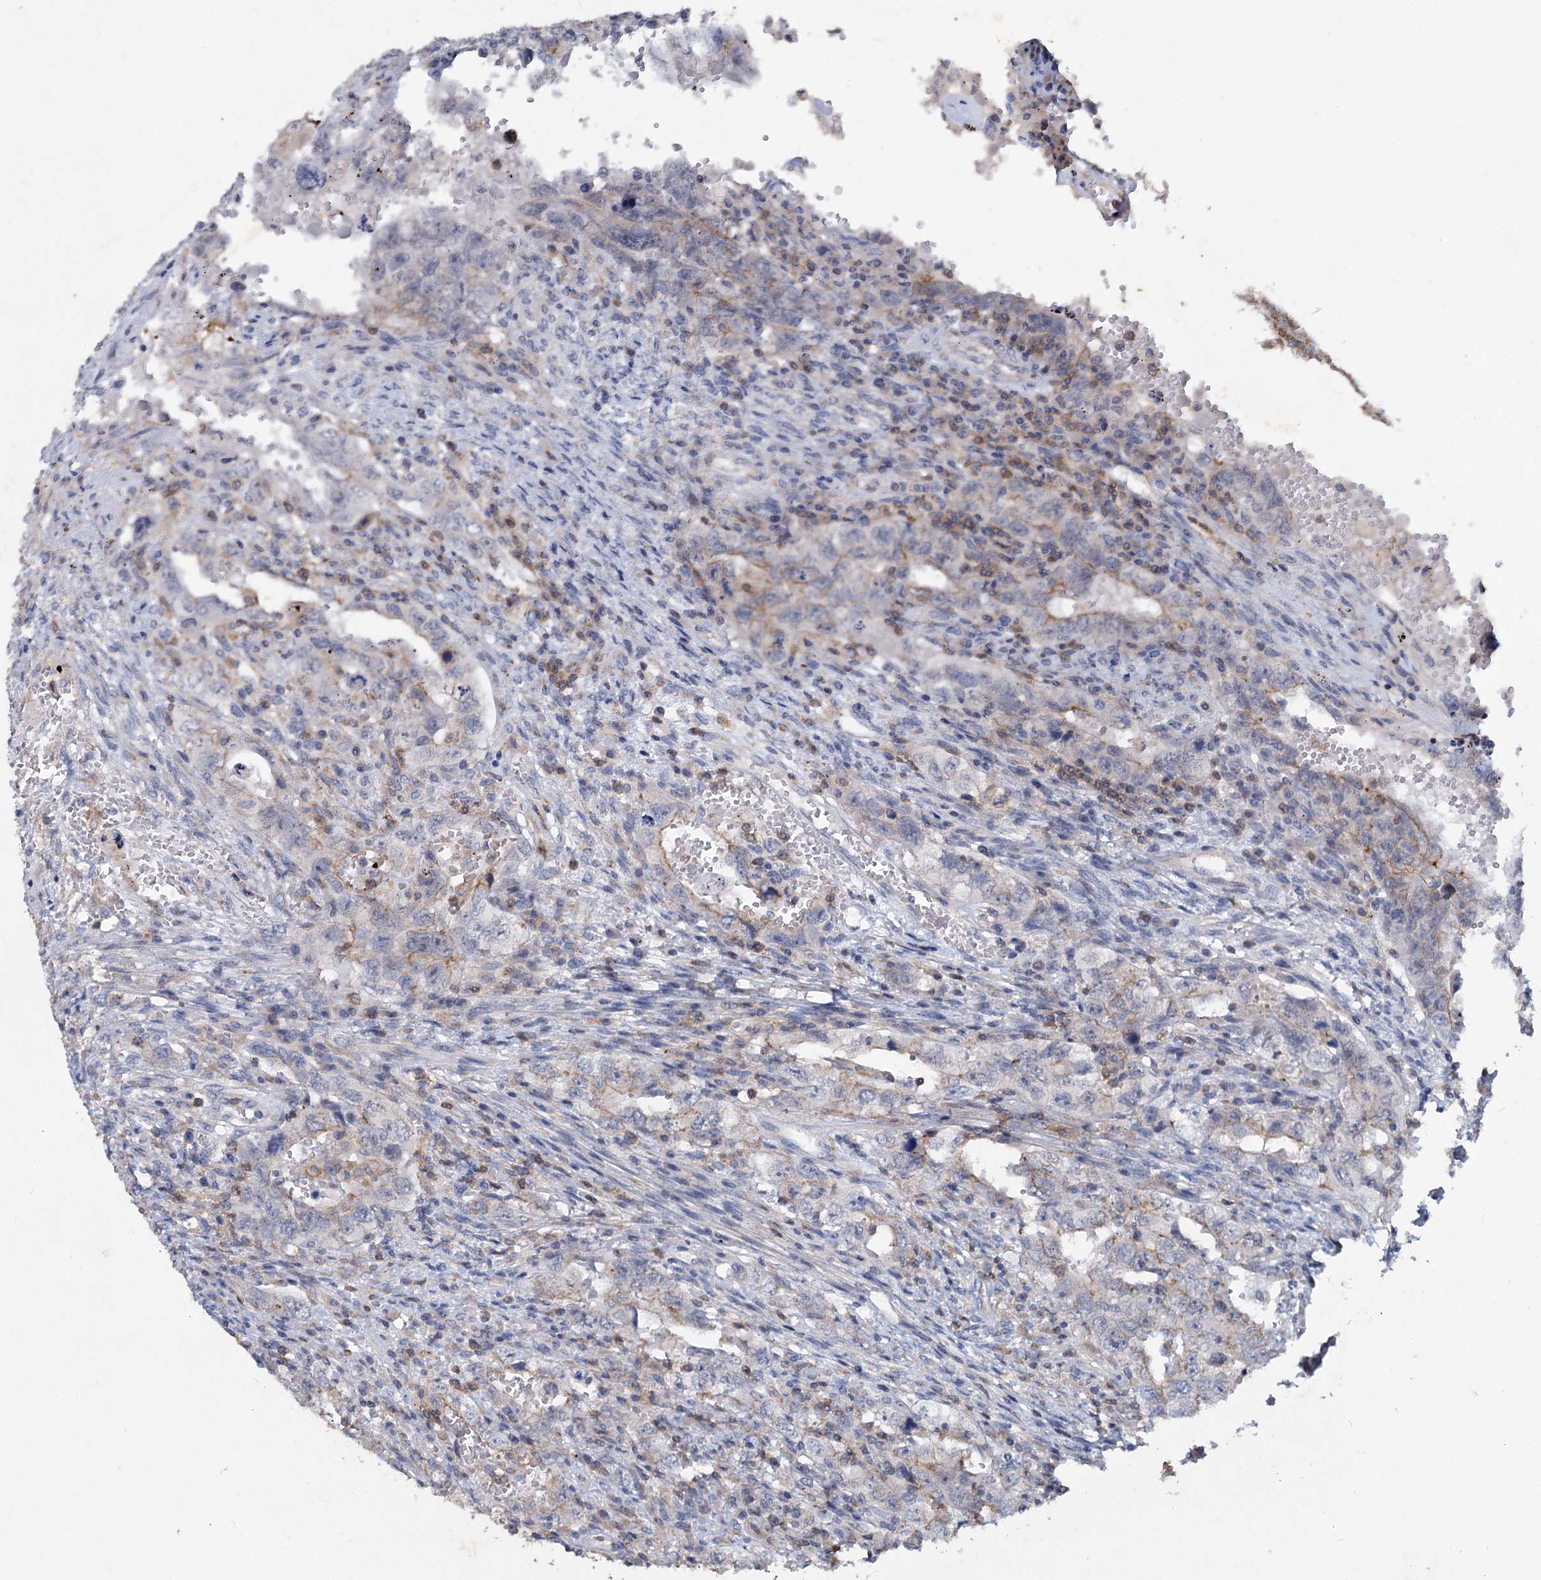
{"staining": {"intensity": "weak", "quantity": "<25%", "location": "cytoplasmic/membranous"}, "tissue": "testis cancer", "cell_type": "Tumor cells", "image_type": "cancer", "snomed": [{"axis": "morphology", "description": "Carcinoma, Embryonal, NOS"}, {"axis": "topography", "description": "Testis"}], "caption": "Immunohistochemistry (IHC) micrograph of human testis embryonal carcinoma stained for a protein (brown), which exhibits no staining in tumor cells.", "gene": "LRCH4", "patient": {"sex": "male", "age": 26}}